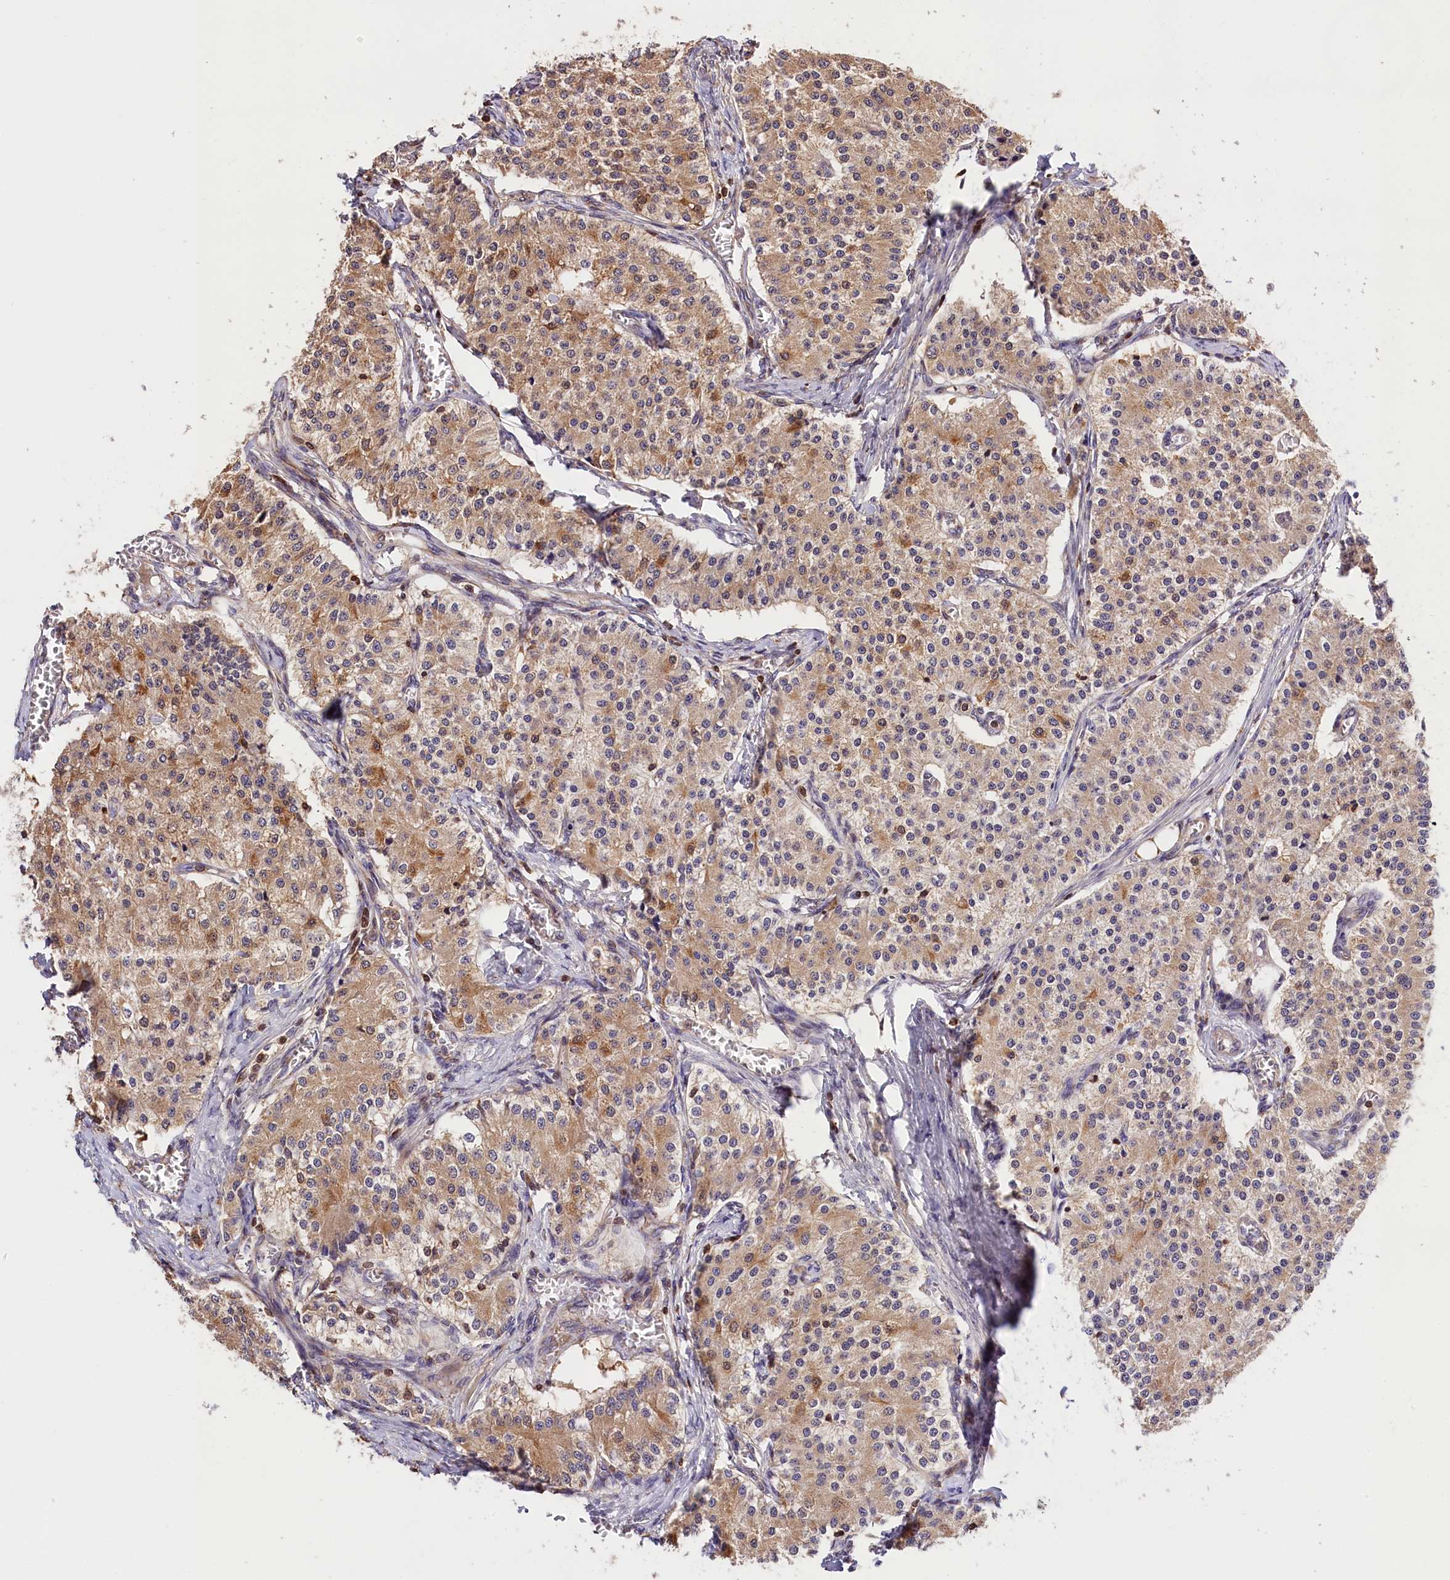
{"staining": {"intensity": "weak", "quantity": "25%-75%", "location": "cytoplasmic/membranous"}, "tissue": "carcinoid", "cell_type": "Tumor cells", "image_type": "cancer", "snomed": [{"axis": "morphology", "description": "Carcinoid, malignant, NOS"}, {"axis": "topography", "description": "Colon"}], "caption": "This image displays immunohistochemistry (IHC) staining of human malignant carcinoid, with low weak cytoplasmic/membranous staining in approximately 25%-75% of tumor cells.", "gene": "KPTN", "patient": {"sex": "female", "age": 52}}